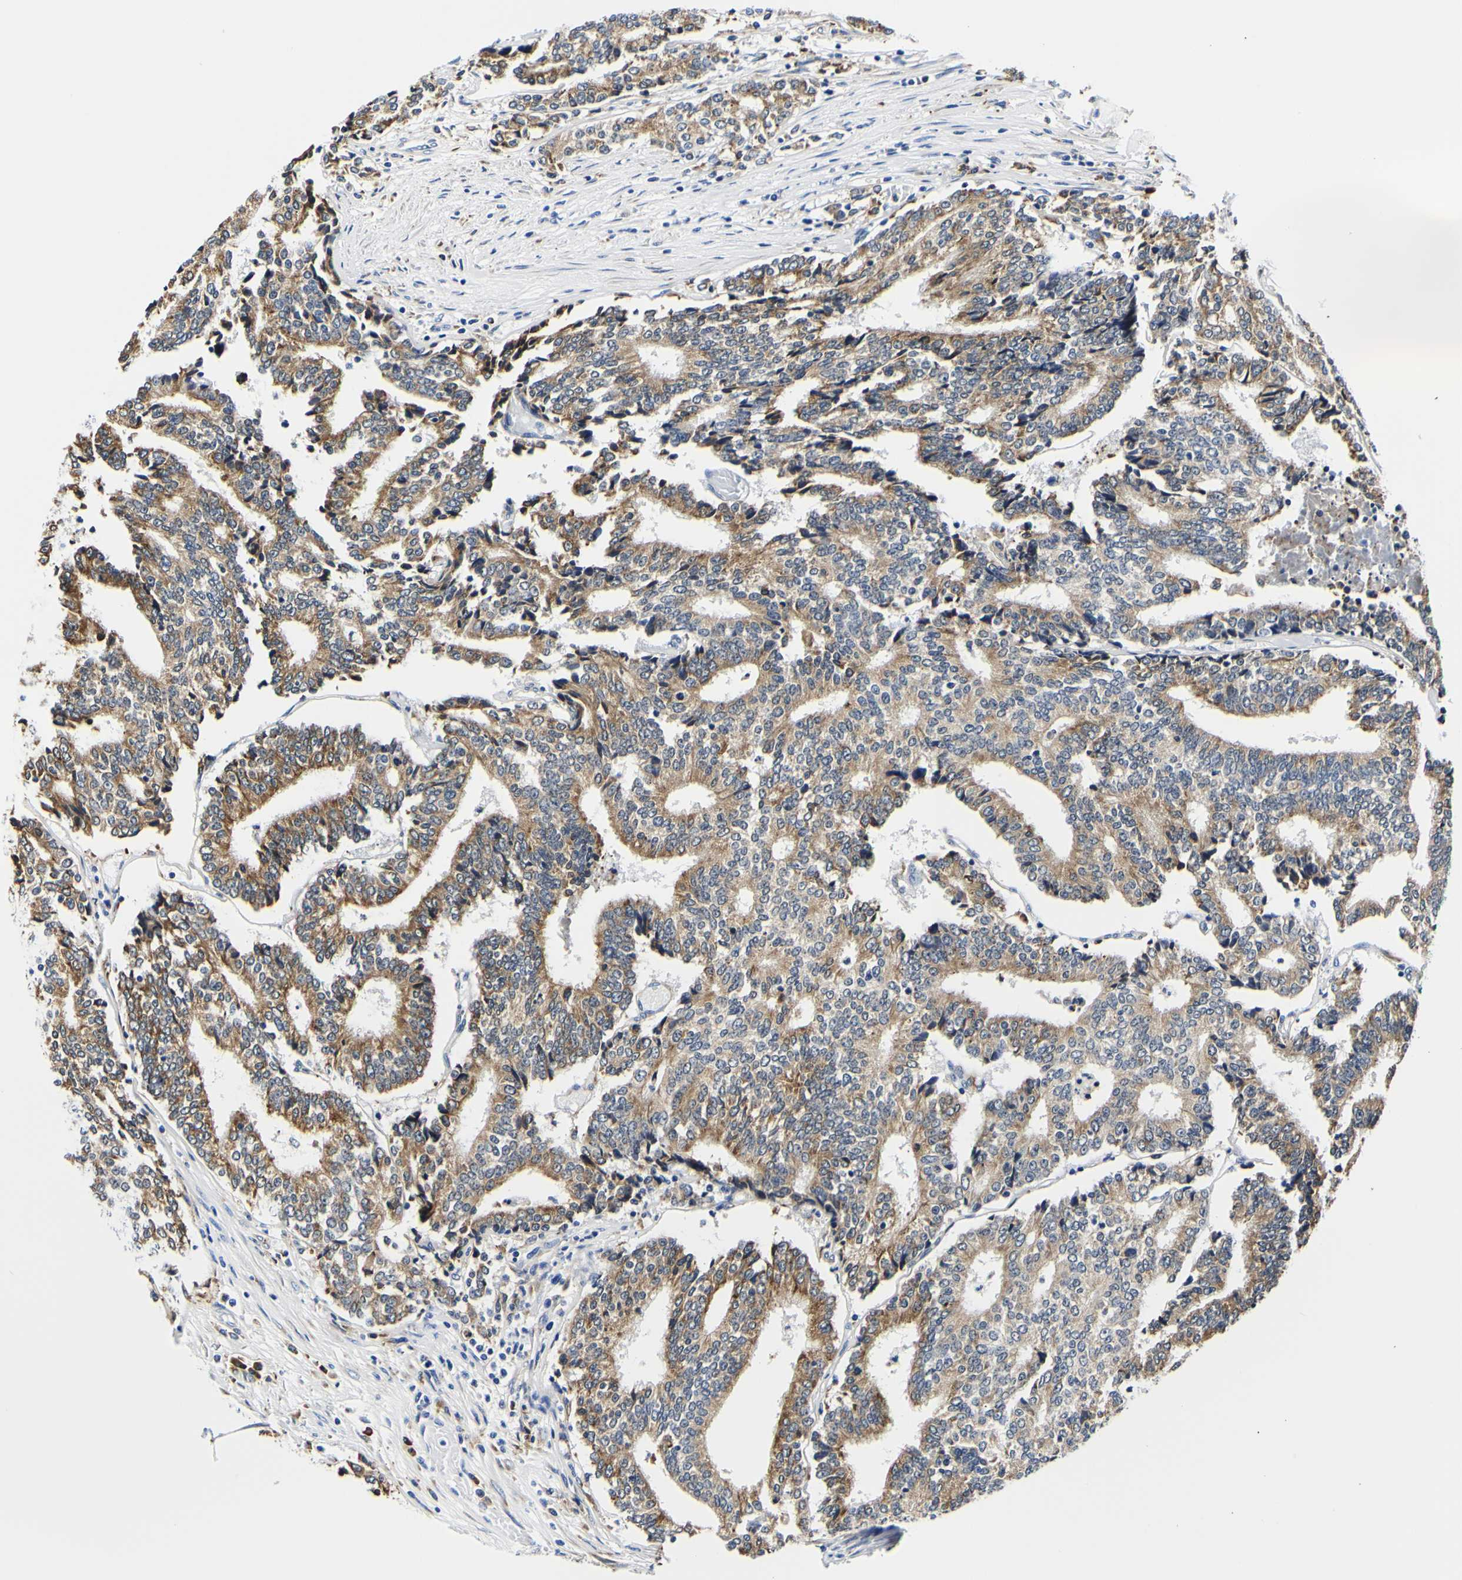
{"staining": {"intensity": "moderate", "quantity": ">75%", "location": "cytoplasmic/membranous"}, "tissue": "prostate cancer", "cell_type": "Tumor cells", "image_type": "cancer", "snomed": [{"axis": "morphology", "description": "Normal tissue, NOS"}, {"axis": "morphology", "description": "Adenocarcinoma, High grade"}, {"axis": "topography", "description": "Prostate"}, {"axis": "topography", "description": "Seminal veicle"}], "caption": "Immunohistochemical staining of human prostate high-grade adenocarcinoma demonstrates moderate cytoplasmic/membranous protein expression in approximately >75% of tumor cells. The protein of interest is shown in brown color, while the nuclei are stained blue.", "gene": "P4HB", "patient": {"sex": "male", "age": 55}}